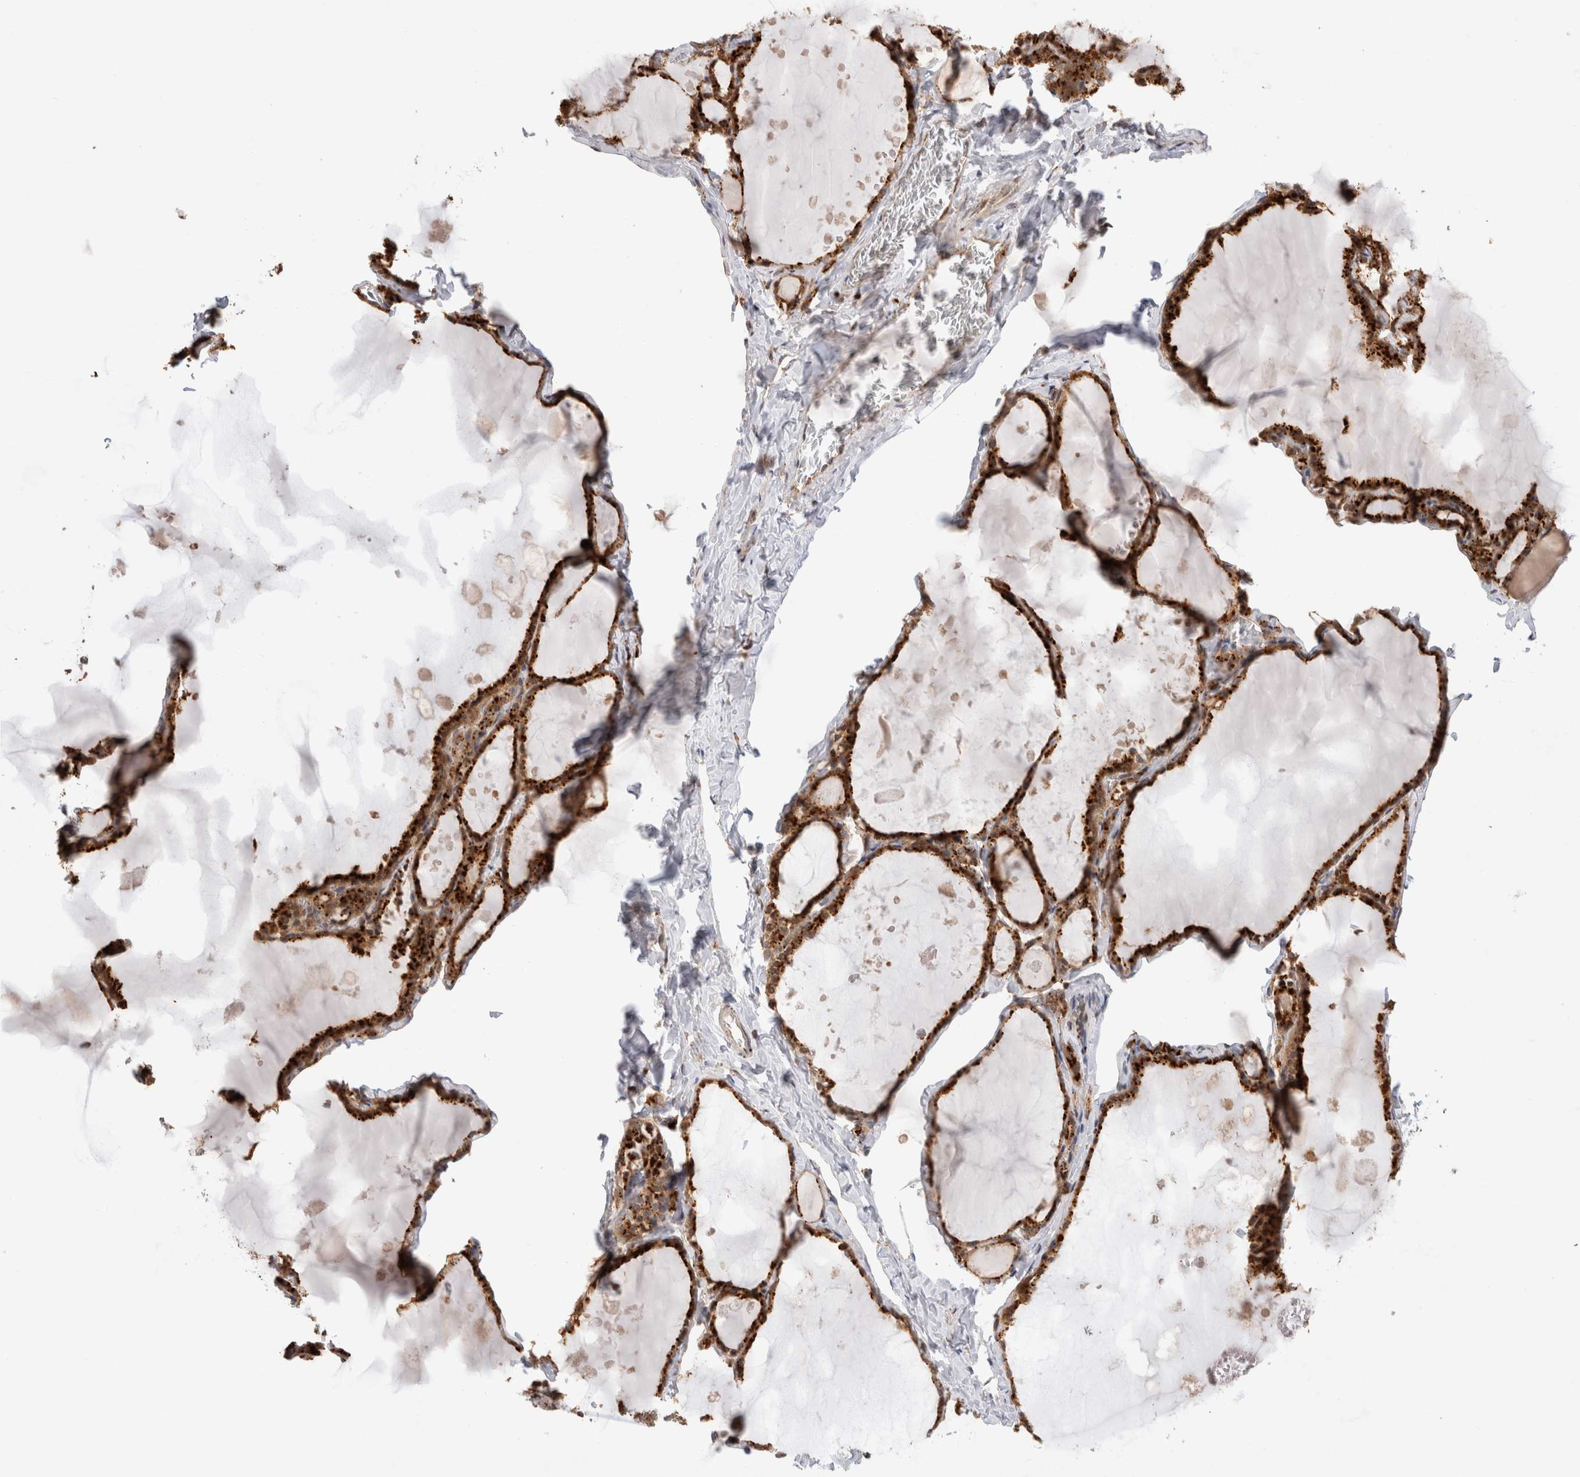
{"staining": {"intensity": "strong", "quantity": ">75%", "location": "cytoplasmic/membranous"}, "tissue": "thyroid gland", "cell_type": "Glandular cells", "image_type": "normal", "snomed": [{"axis": "morphology", "description": "Normal tissue, NOS"}, {"axis": "topography", "description": "Thyroid gland"}], "caption": "Thyroid gland stained with DAB (3,3'-diaminobenzidine) immunohistochemistry displays high levels of strong cytoplasmic/membranous staining in approximately >75% of glandular cells.", "gene": "ACTL9", "patient": {"sex": "male", "age": 56}}